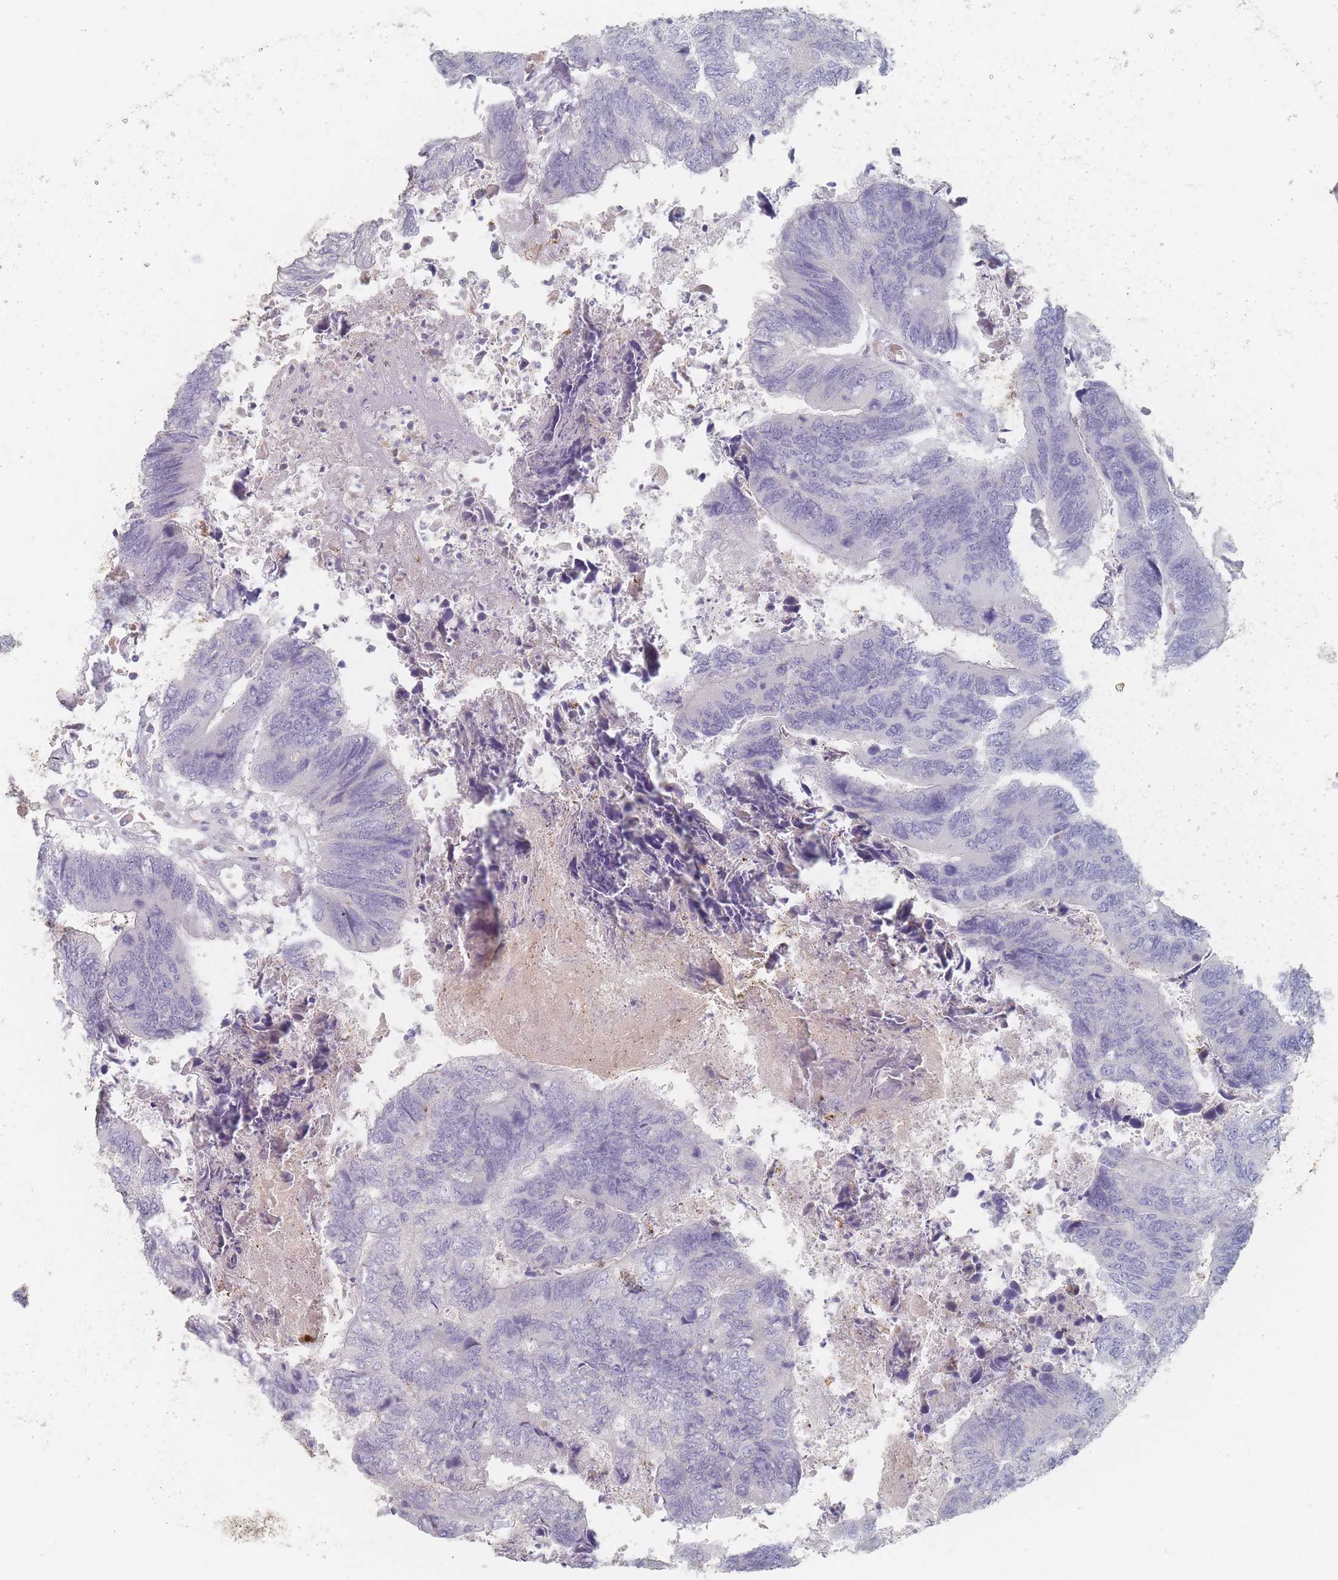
{"staining": {"intensity": "negative", "quantity": "none", "location": "none"}, "tissue": "colorectal cancer", "cell_type": "Tumor cells", "image_type": "cancer", "snomed": [{"axis": "morphology", "description": "Adenocarcinoma, NOS"}, {"axis": "topography", "description": "Colon"}], "caption": "Colorectal cancer was stained to show a protein in brown. There is no significant staining in tumor cells. Nuclei are stained in blue.", "gene": "HELZ2", "patient": {"sex": "female", "age": 67}}